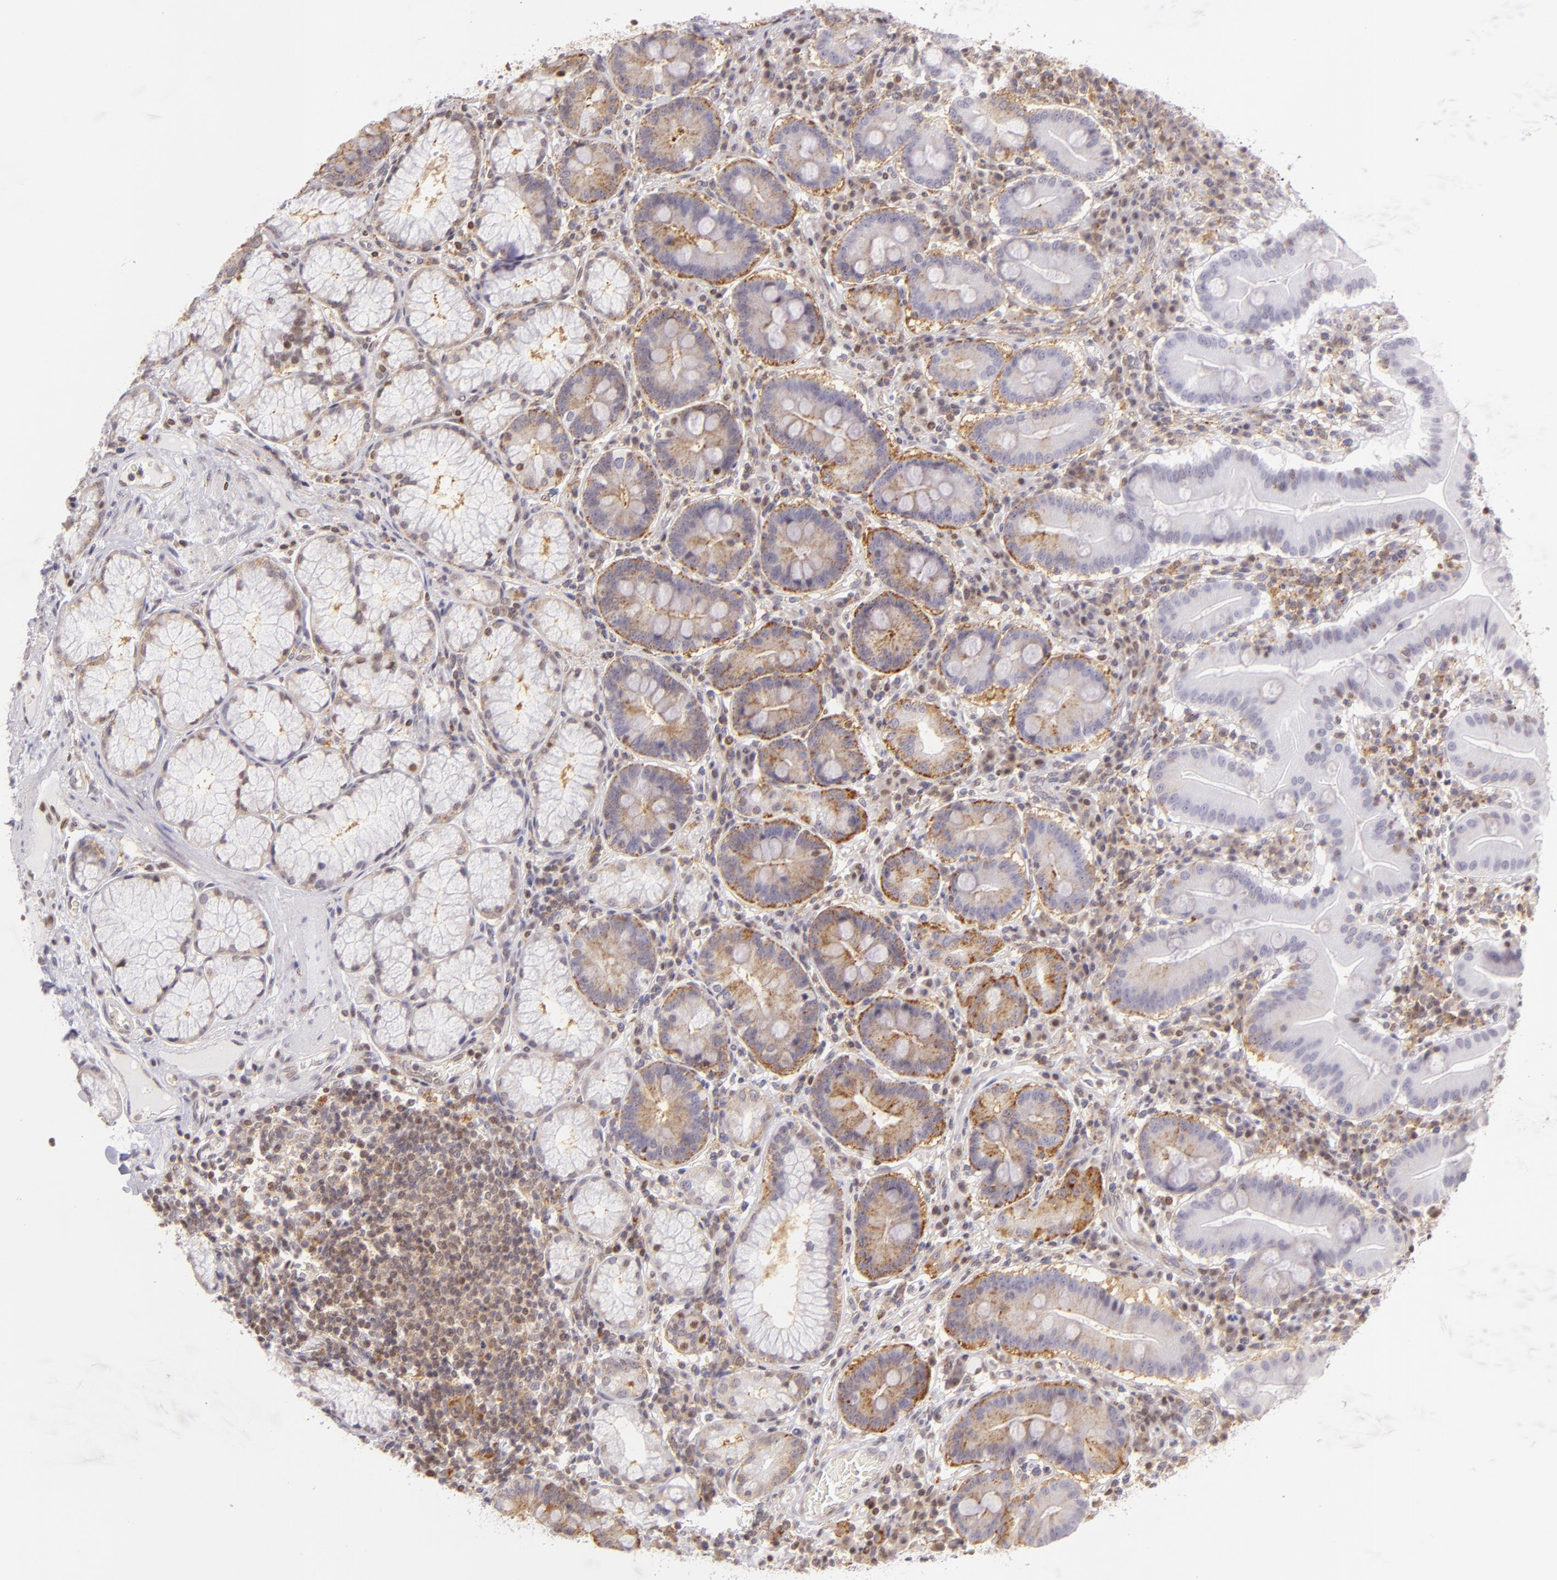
{"staining": {"intensity": "moderate", "quantity": ">75%", "location": "cytoplasmic/membranous"}, "tissue": "duodenum", "cell_type": "Glandular cells", "image_type": "normal", "snomed": [{"axis": "morphology", "description": "Normal tissue, NOS"}, {"axis": "topography", "description": "Duodenum"}], "caption": "Duodenum stained with immunohistochemistry (IHC) reveals moderate cytoplasmic/membranous expression in about >75% of glandular cells.", "gene": "ENSG00000290315", "patient": {"sex": "male", "age": 50}}